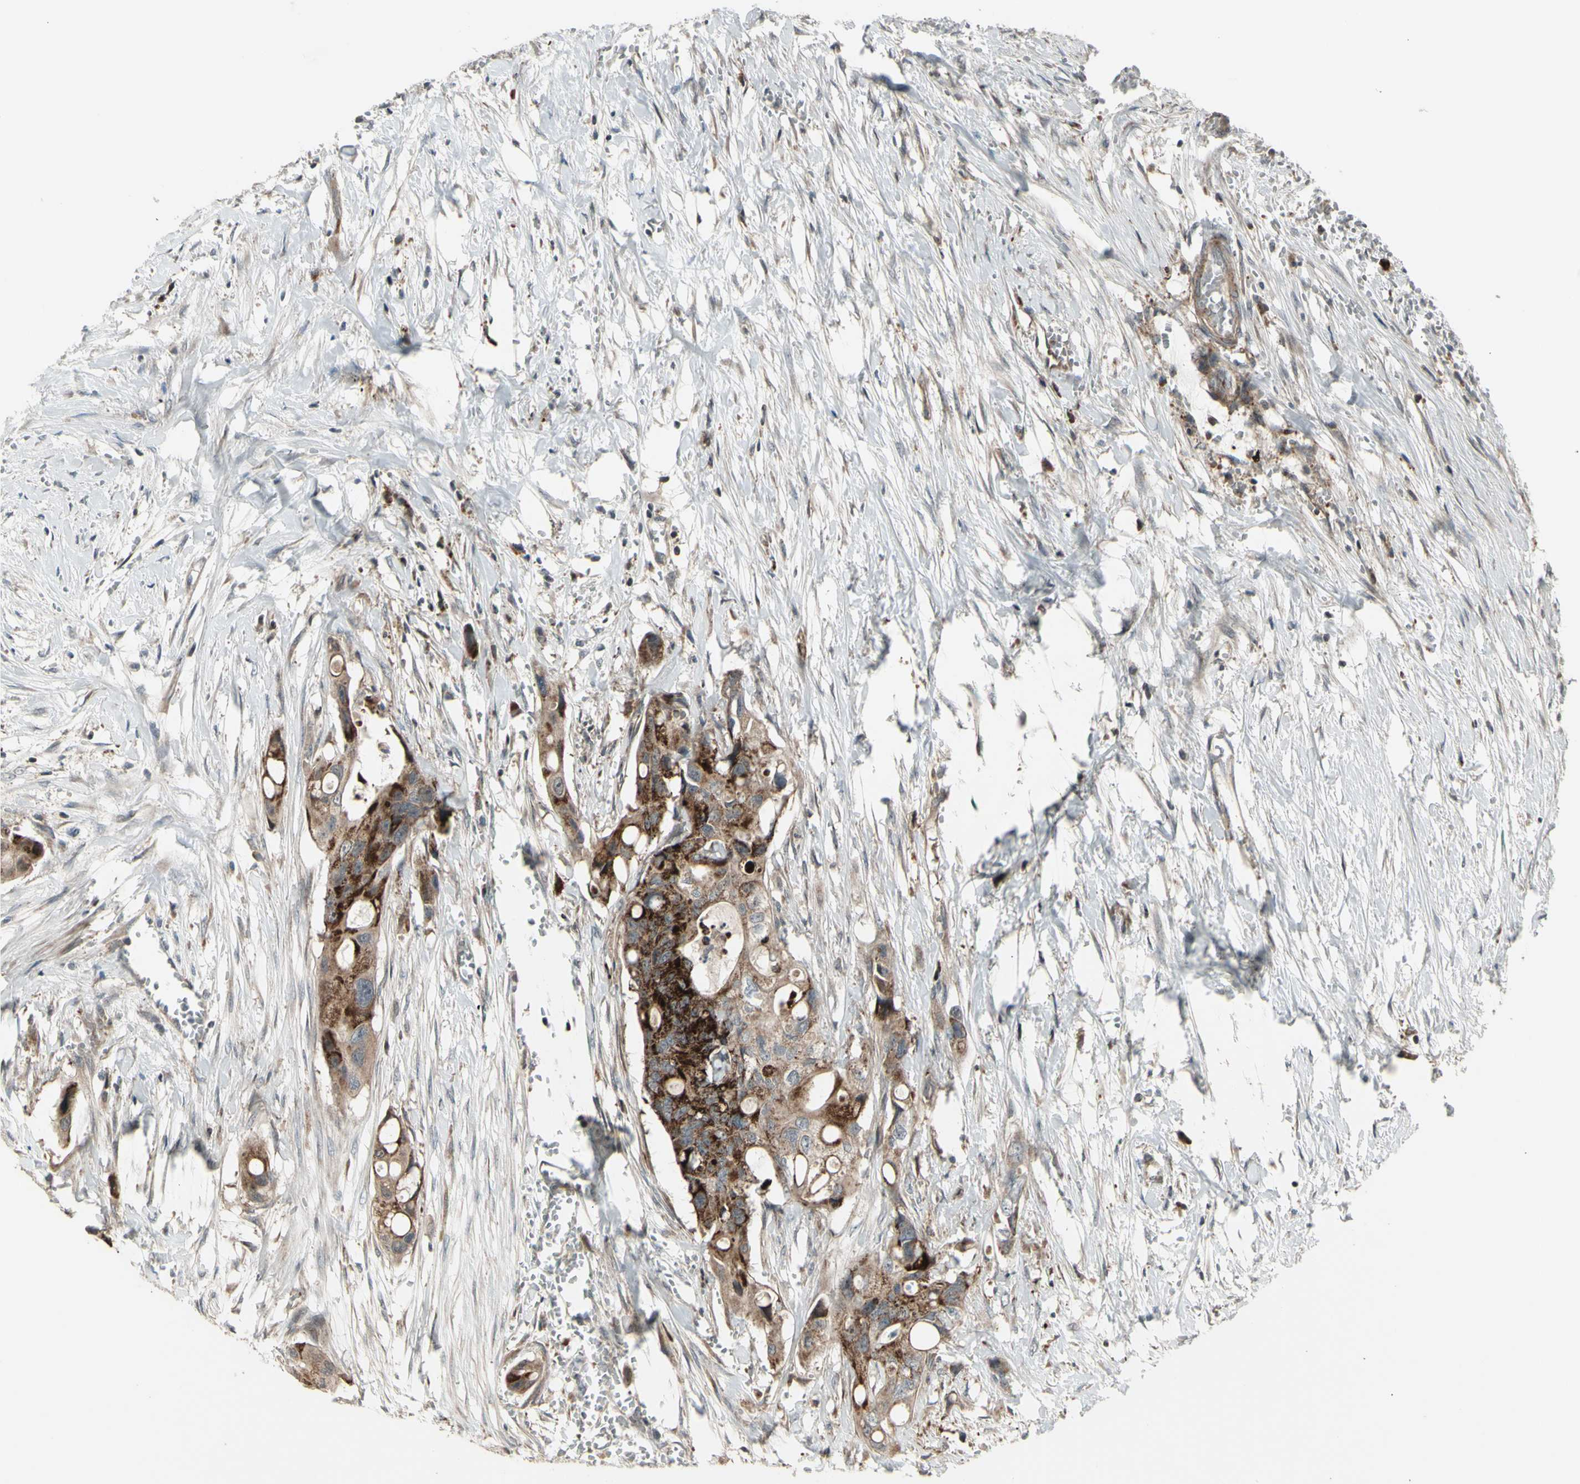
{"staining": {"intensity": "strong", "quantity": ">75%", "location": "cytoplasmic/membranous"}, "tissue": "colorectal cancer", "cell_type": "Tumor cells", "image_type": "cancer", "snomed": [{"axis": "morphology", "description": "Adenocarcinoma, NOS"}, {"axis": "topography", "description": "Colon"}], "caption": "Adenocarcinoma (colorectal) stained with a protein marker displays strong staining in tumor cells.", "gene": "OSTM1", "patient": {"sex": "female", "age": 57}}